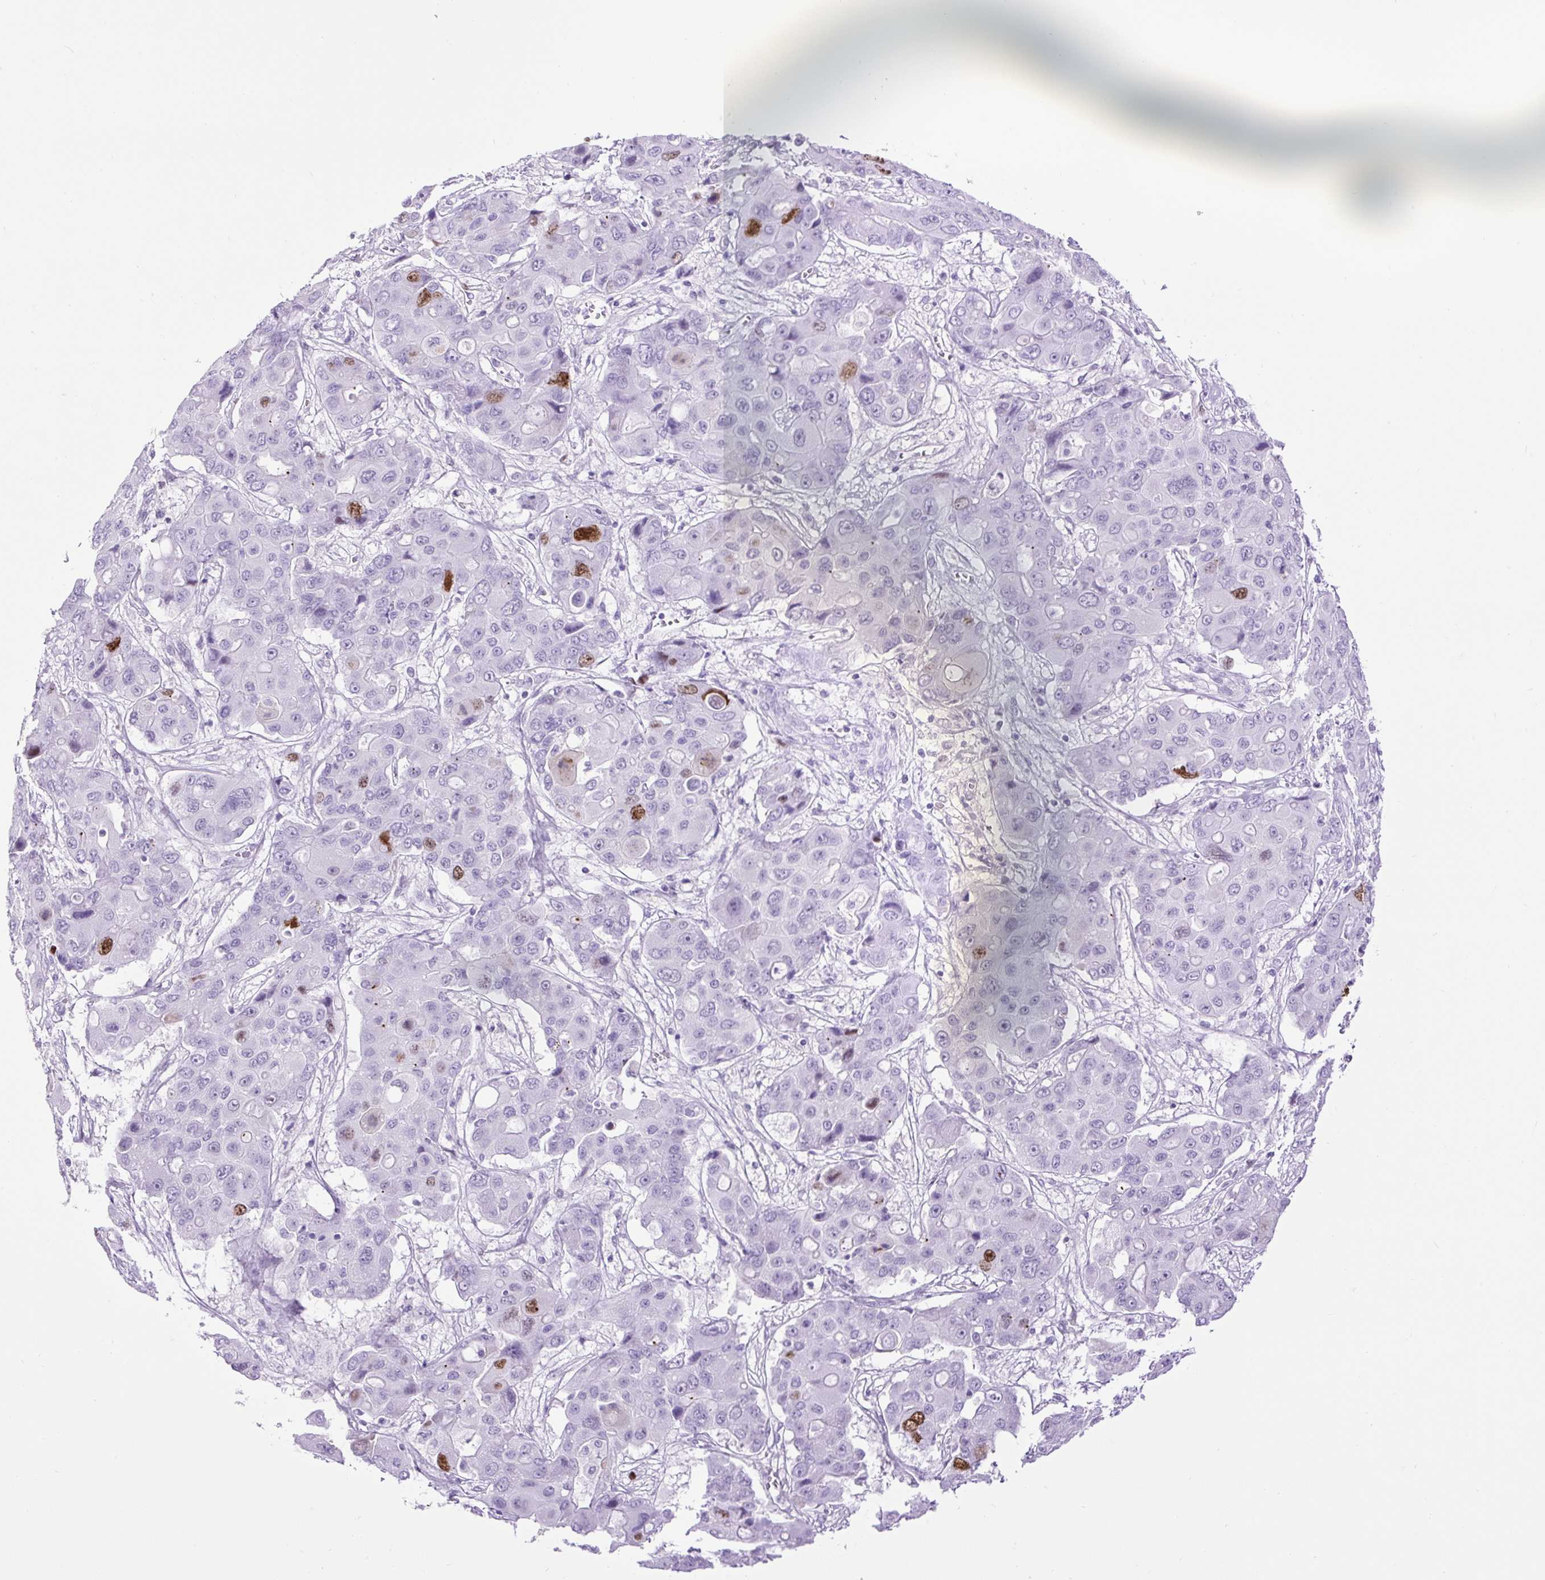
{"staining": {"intensity": "strong", "quantity": "<25%", "location": "nuclear"}, "tissue": "liver cancer", "cell_type": "Tumor cells", "image_type": "cancer", "snomed": [{"axis": "morphology", "description": "Cholangiocarcinoma"}, {"axis": "topography", "description": "Liver"}], "caption": "Tumor cells show medium levels of strong nuclear expression in about <25% of cells in liver cancer.", "gene": "RACGAP1", "patient": {"sex": "male", "age": 67}}